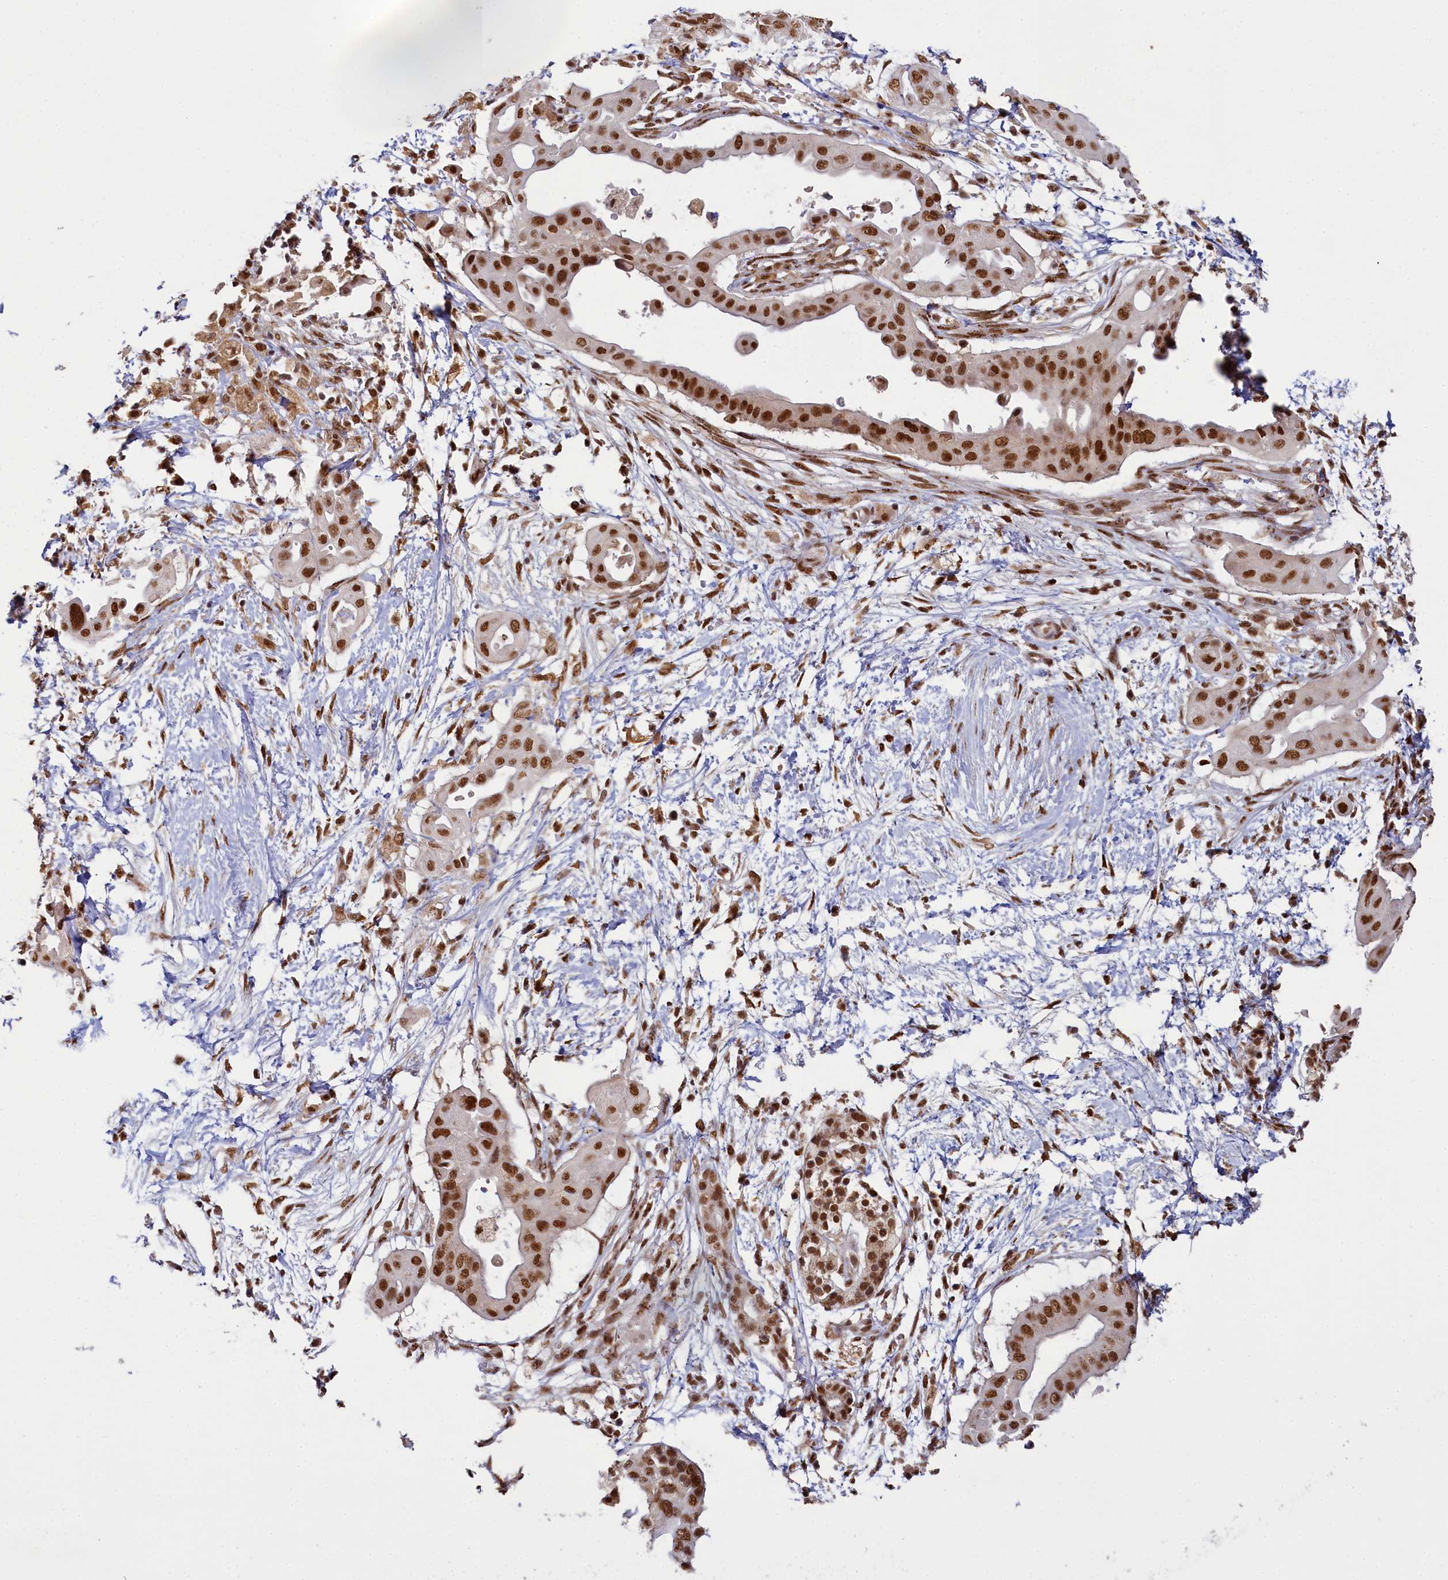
{"staining": {"intensity": "moderate", "quantity": ">75%", "location": "nuclear"}, "tissue": "pancreatic cancer", "cell_type": "Tumor cells", "image_type": "cancer", "snomed": [{"axis": "morphology", "description": "Adenocarcinoma, NOS"}, {"axis": "topography", "description": "Pancreas"}], "caption": "This is a photomicrograph of immunohistochemistry (IHC) staining of pancreatic adenocarcinoma, which shows moderate staining in the nuclear of tumor cells.", "gene": "PPHLN1", "patient": {"sex": "male", "age": 68}}